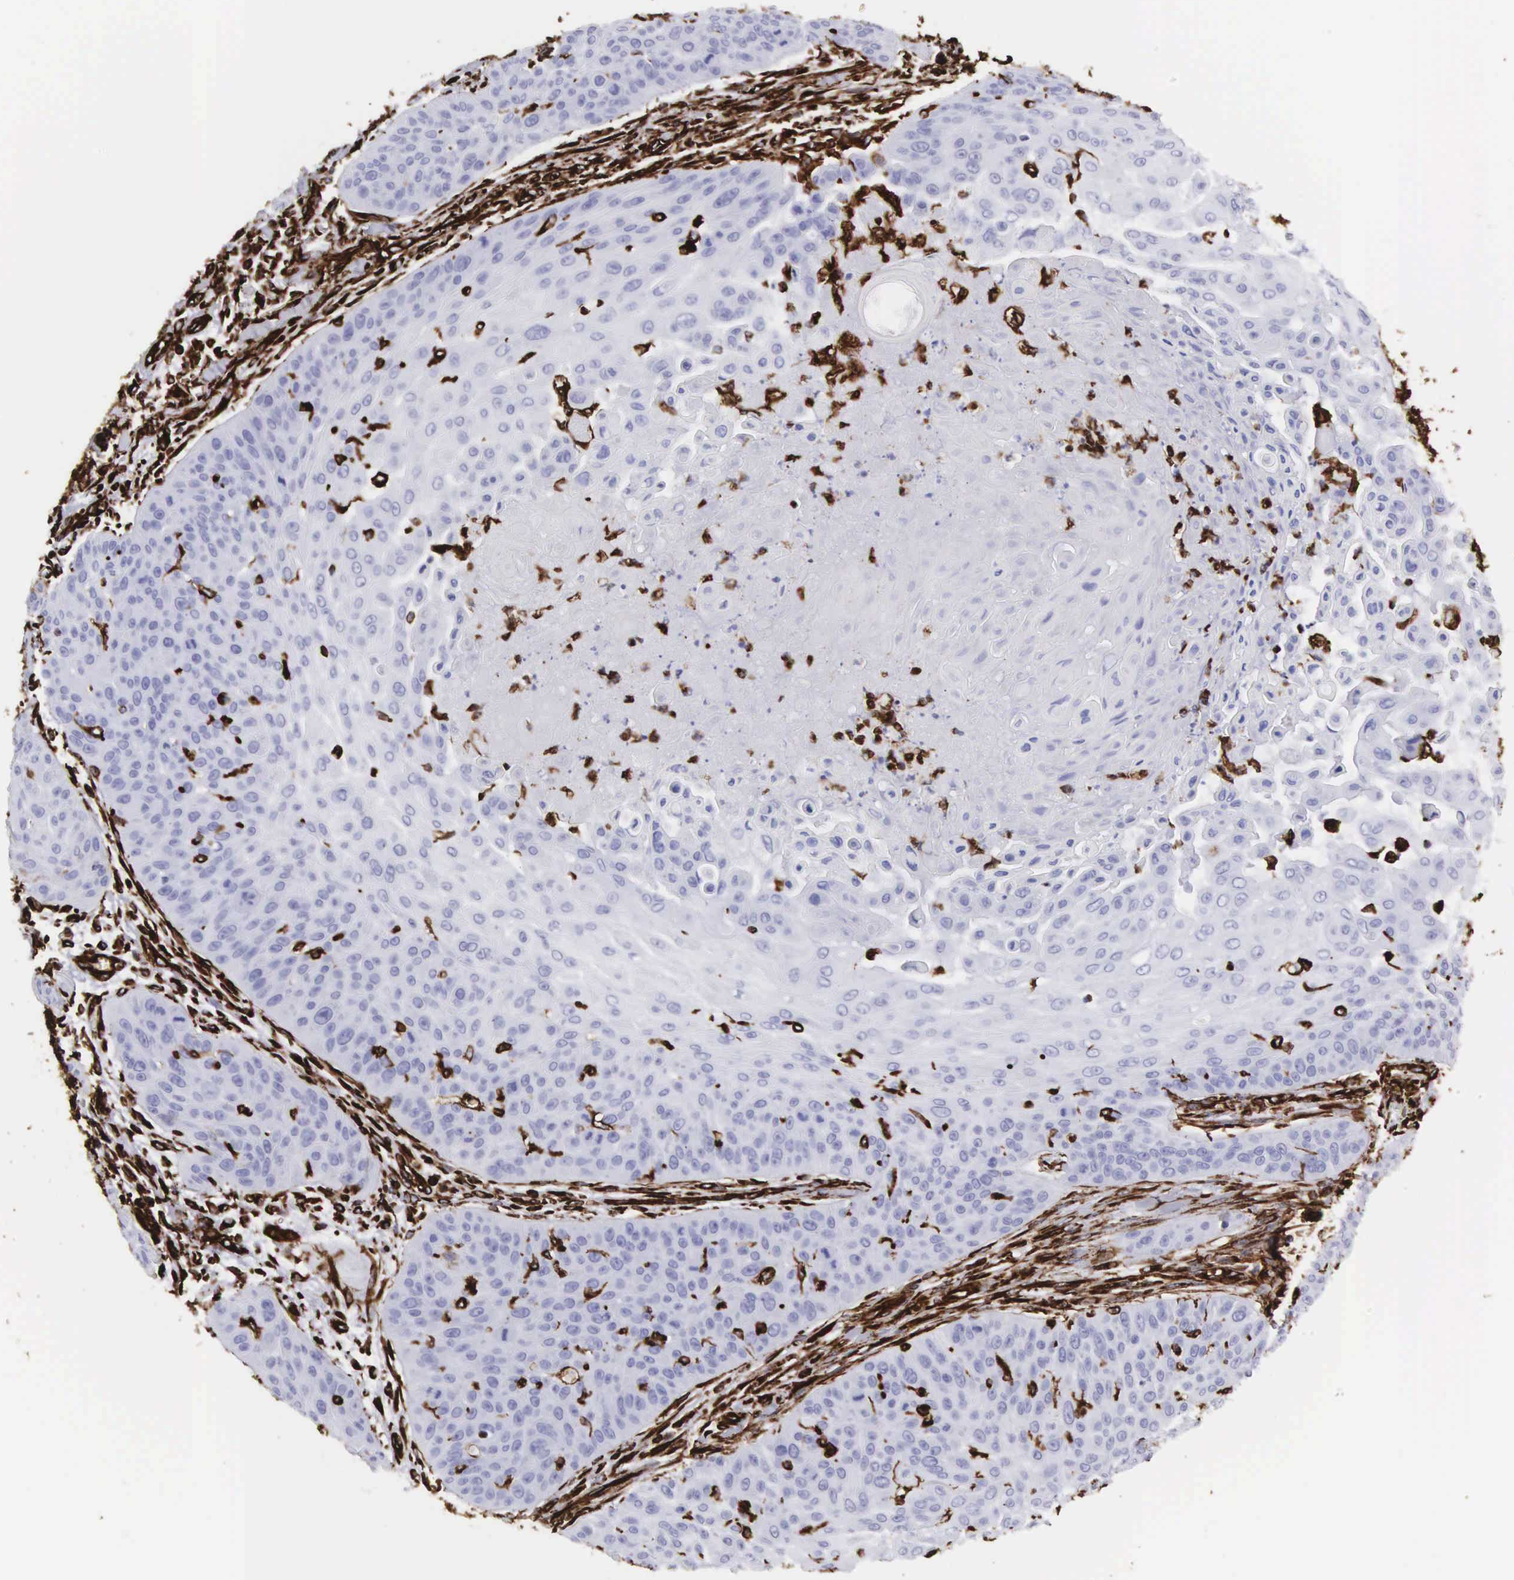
{"staining": {"intensity": "strong", "quantity": "<25%", "location": "cytoplasmic/membranous"}, "tissue": "skin cancer", "cell_type": "Tumor cells", "image_type": "cancer", "snomed": [{"axis": "morphology", "description": "Squamous cell carcinoma, NOS"}, {"axis": "topography", "description": "Skin"}], "caption": "Immunohistochemistry staining of skin cancer (squamous cell carcinoma), which displays medium levels of strong cytoplasmic/membranous expression in approximately <25% of tumor cells indicating strong cytoplasmic/membranous protein expression. The staining was performed using DAB (3,3'-diaminobenzidine) (brown) for protein detection and nuclei were counterstained in hematoxylin (blue).", "gene": "VIM", "patient": {"sex": "male", "age": 82}}